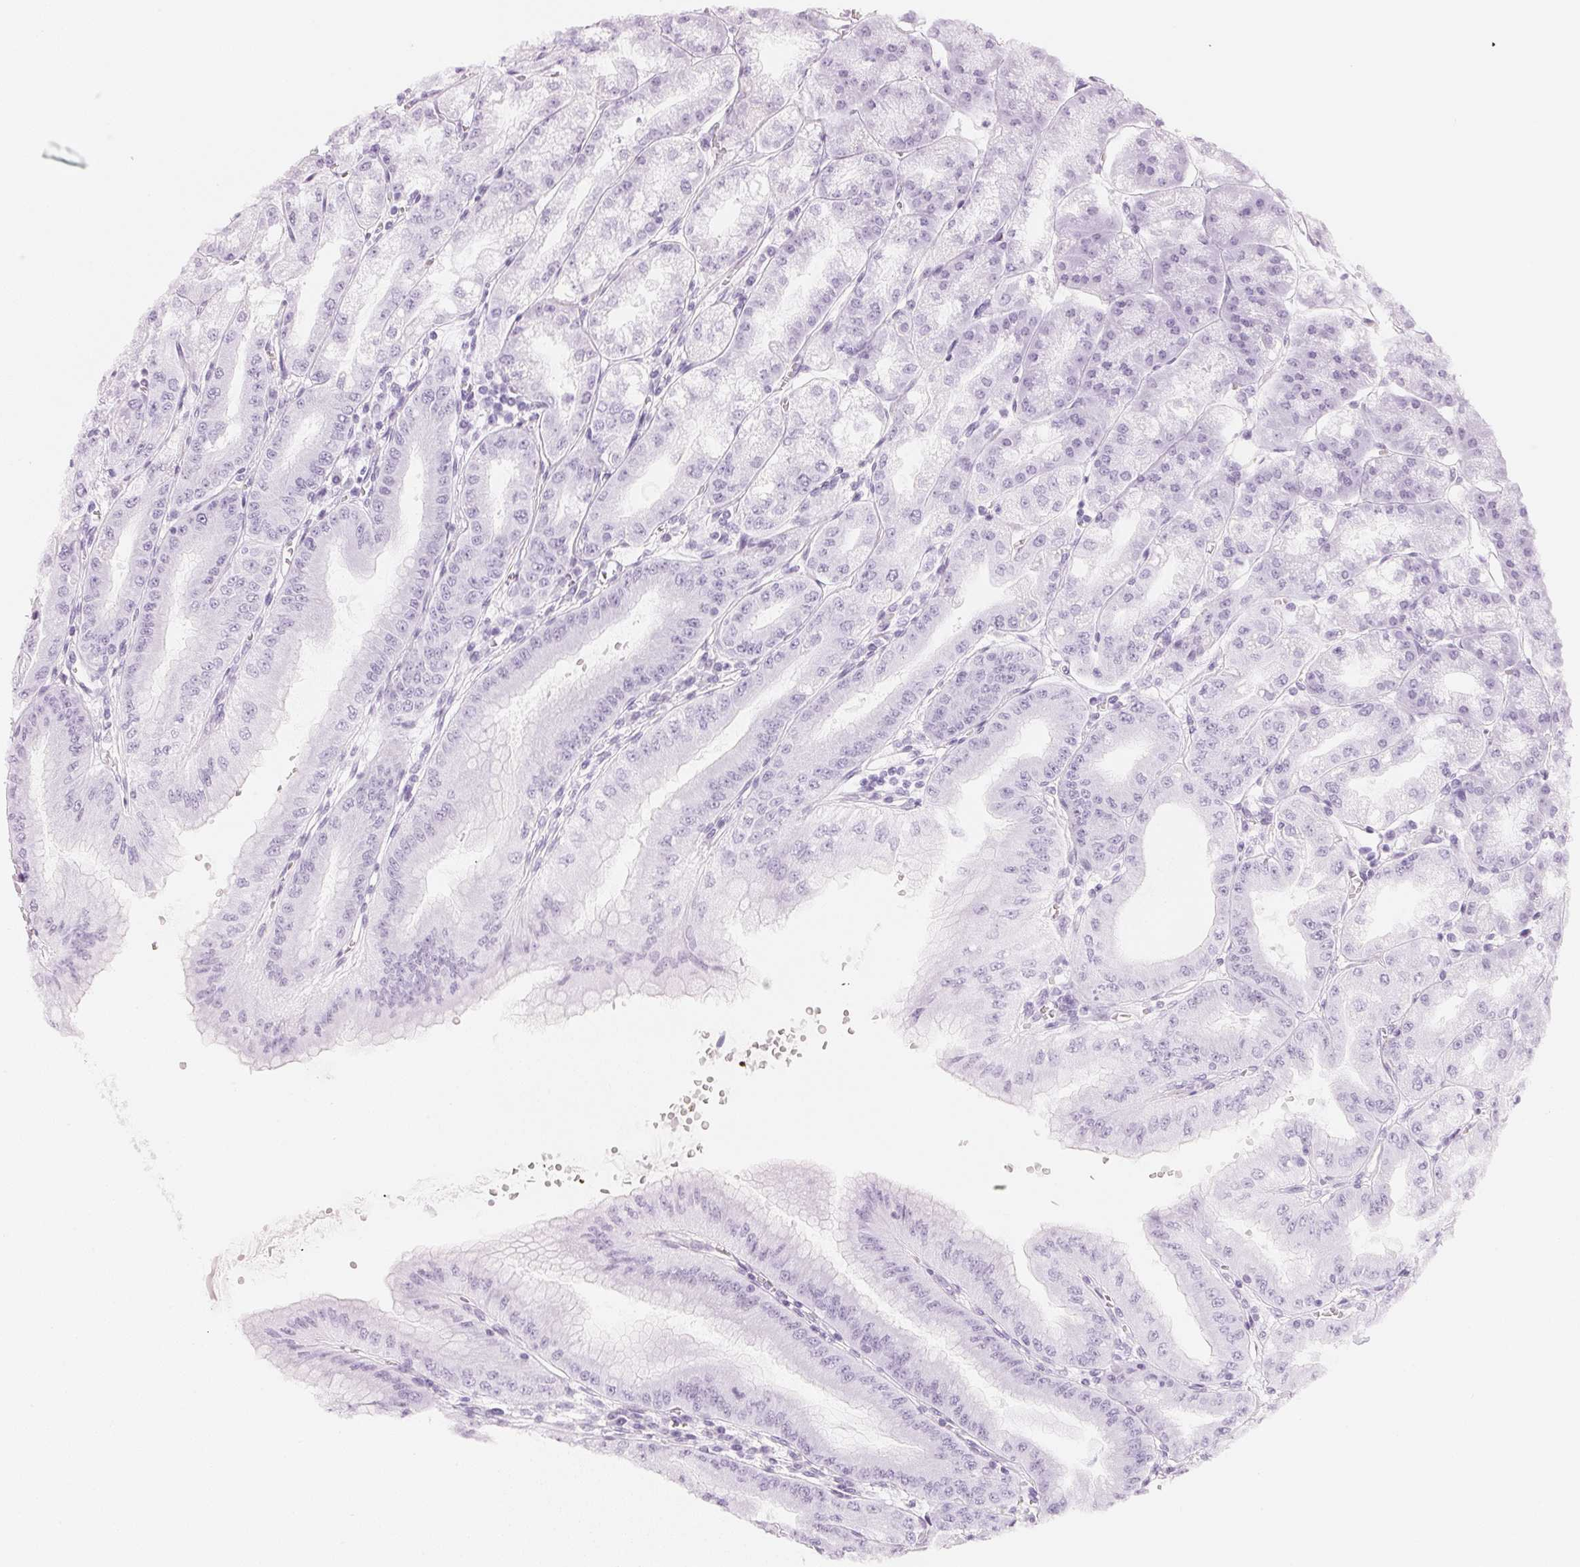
{"staining": {"intensity": "negative", "quantity": "none", "location": "none"}, "tissue": "stomach", "cell_type": "Glandular cells", "image_type": "normal", "snomed": [{"axis": "morphology", "description": "Normal tissue, NOS"}, {"axis": "topography", "description": "Stomach, lower"}], "caption": "The IHC histopathology image has no significant staining in glandular cells of stomach. (IHC, brightfield microscopy, high magnification).", "gene": "CFHR2", "patient": {"sex": "male", "age": 71}}